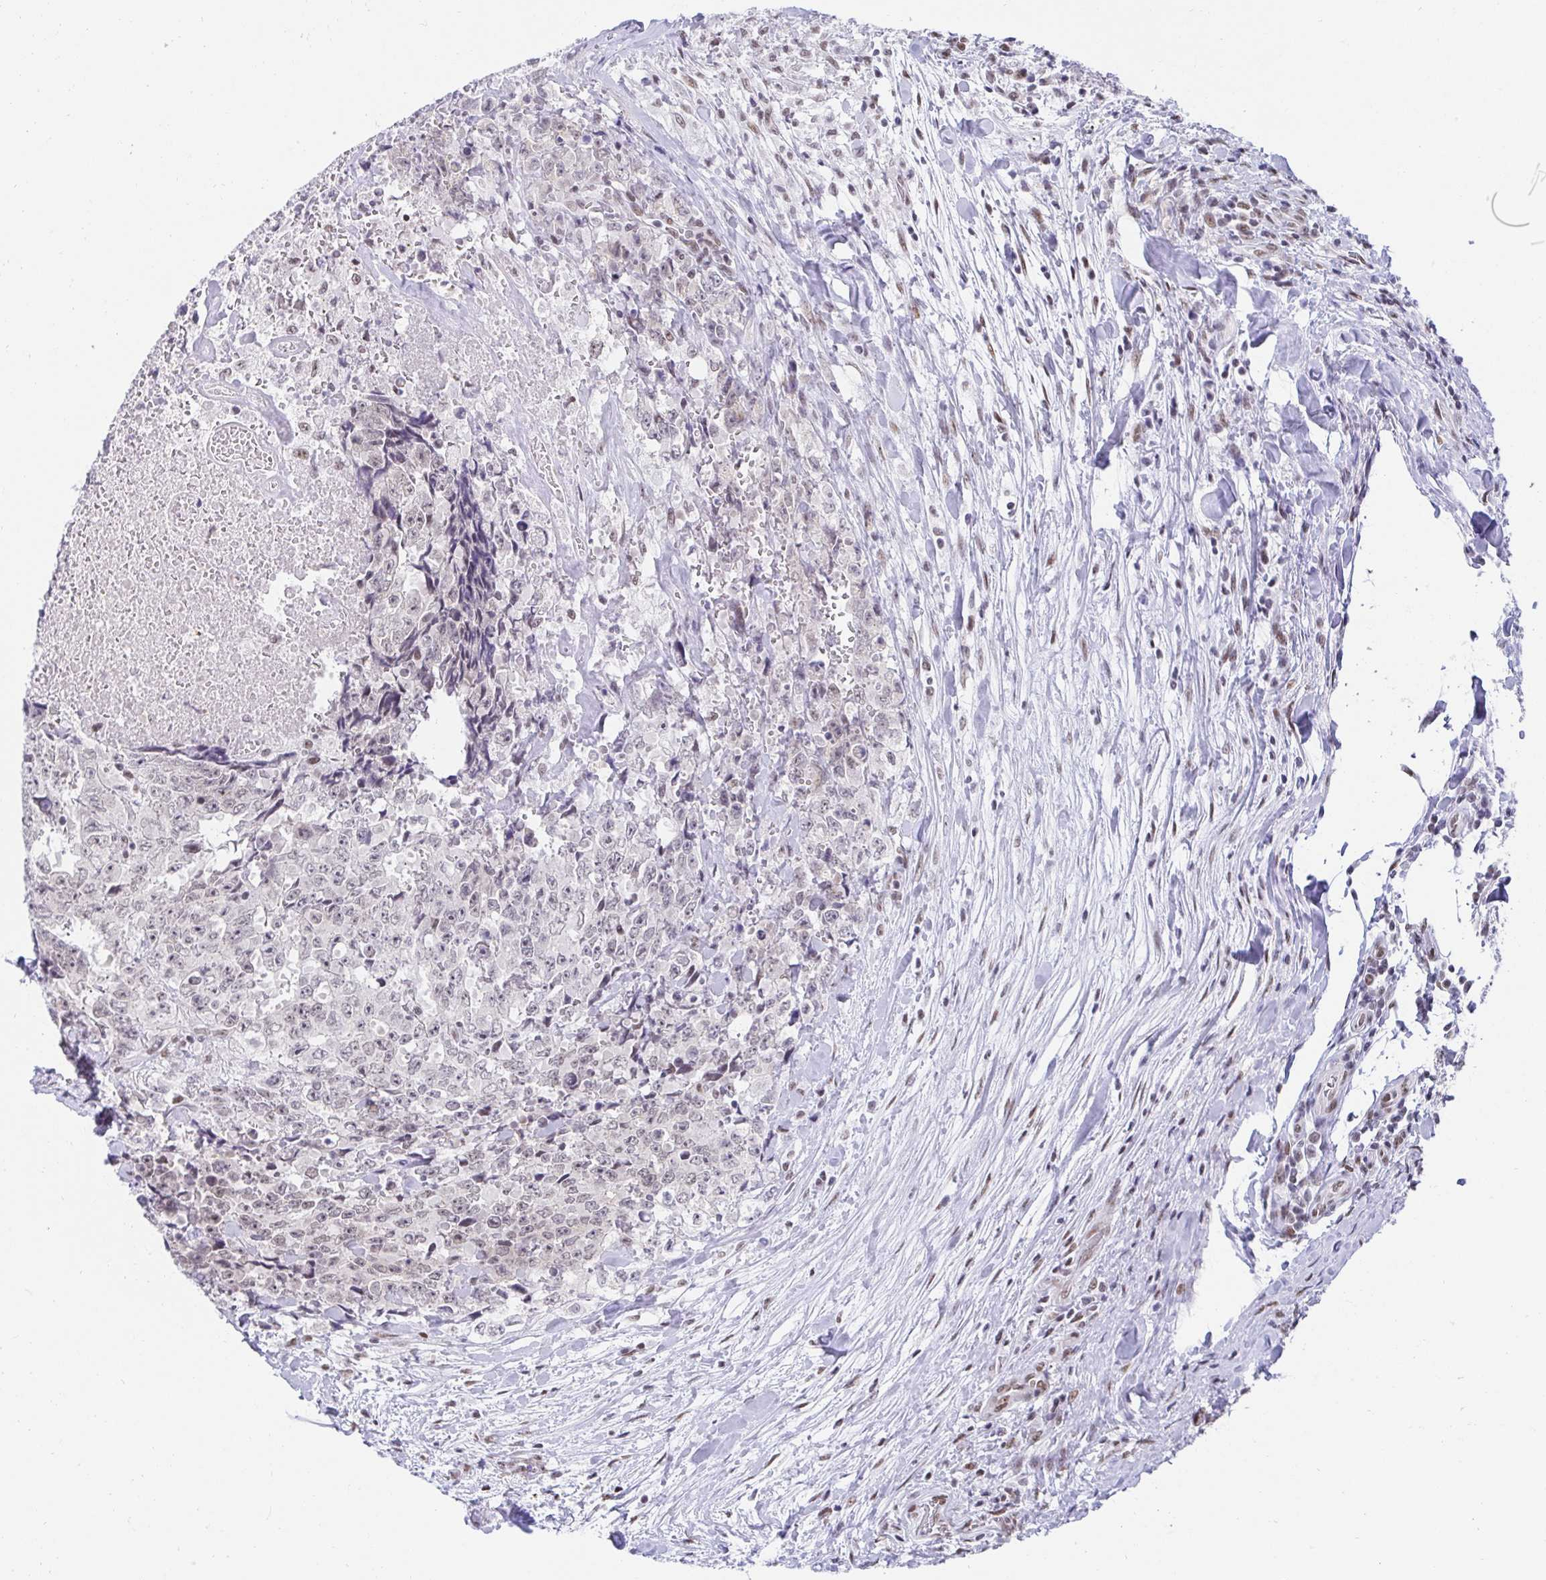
{"staining": {"intensity": "weak", "quantity": "25%-75%", "location": "nuclear"}, "tissue": "testis cancer", "cell_type": "Tumor cells", "image_type": "cancer", "snomed": [{"axis": "morphology", "description": "Carcinoma, Embryonal, NOS"}, {"axis": "topography", "description": "Testis"}], "caption": "Immunohistochemistry (IHC) image of human embryonal carcinoma (testis) stained for a protein (brown), which exhibits low levels of weak nuclear expression in about 25%-75% of tumor cells.", "gene": "SLC7A10", "patient": {"sex": "male", "age": 24}}